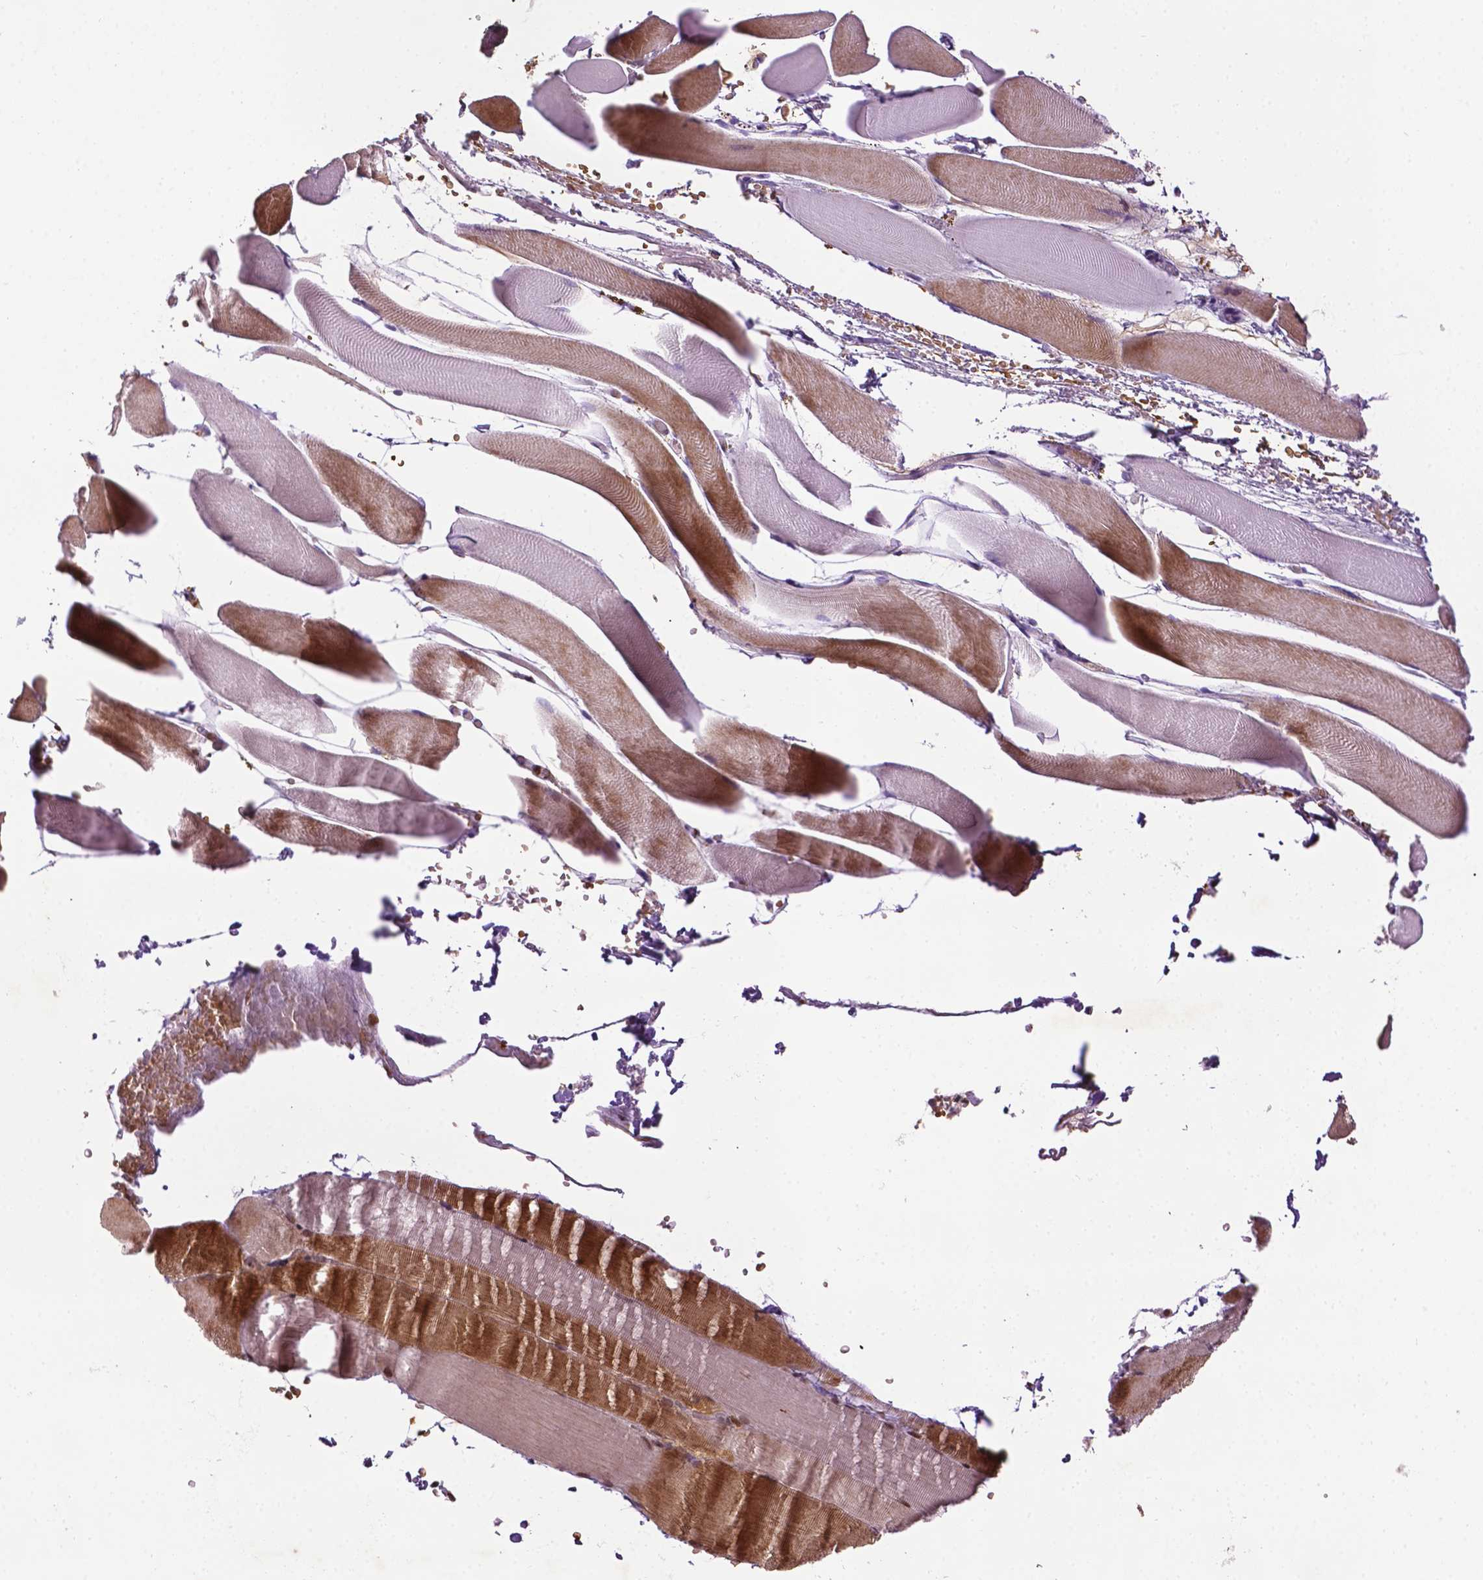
{"staining": {"intensity": "moderate", "quantity": "25%-75%", "location": "cytoplasmic/membranous,nuclear"}, "tissue": "skeletal muscle", "cell_type": "Myocytes", "image_type": "normal", "snomed": [{"axis": "morphology", "description": "Normal tissue, NOS"}, {"axis": "topography", "description": "Skeletal muscle"}], "caption": "This histopathology image exhibits unremarkable skeletal muscle stained with IHC to label a protein in brown. The cytoplasmic/membranous,nuclear of myocytes show moderate positivity for the protein. Nuclei are counter-stained blue.", "gene": "ZNF41", "patient": {"sex": "female", "age": 37}}